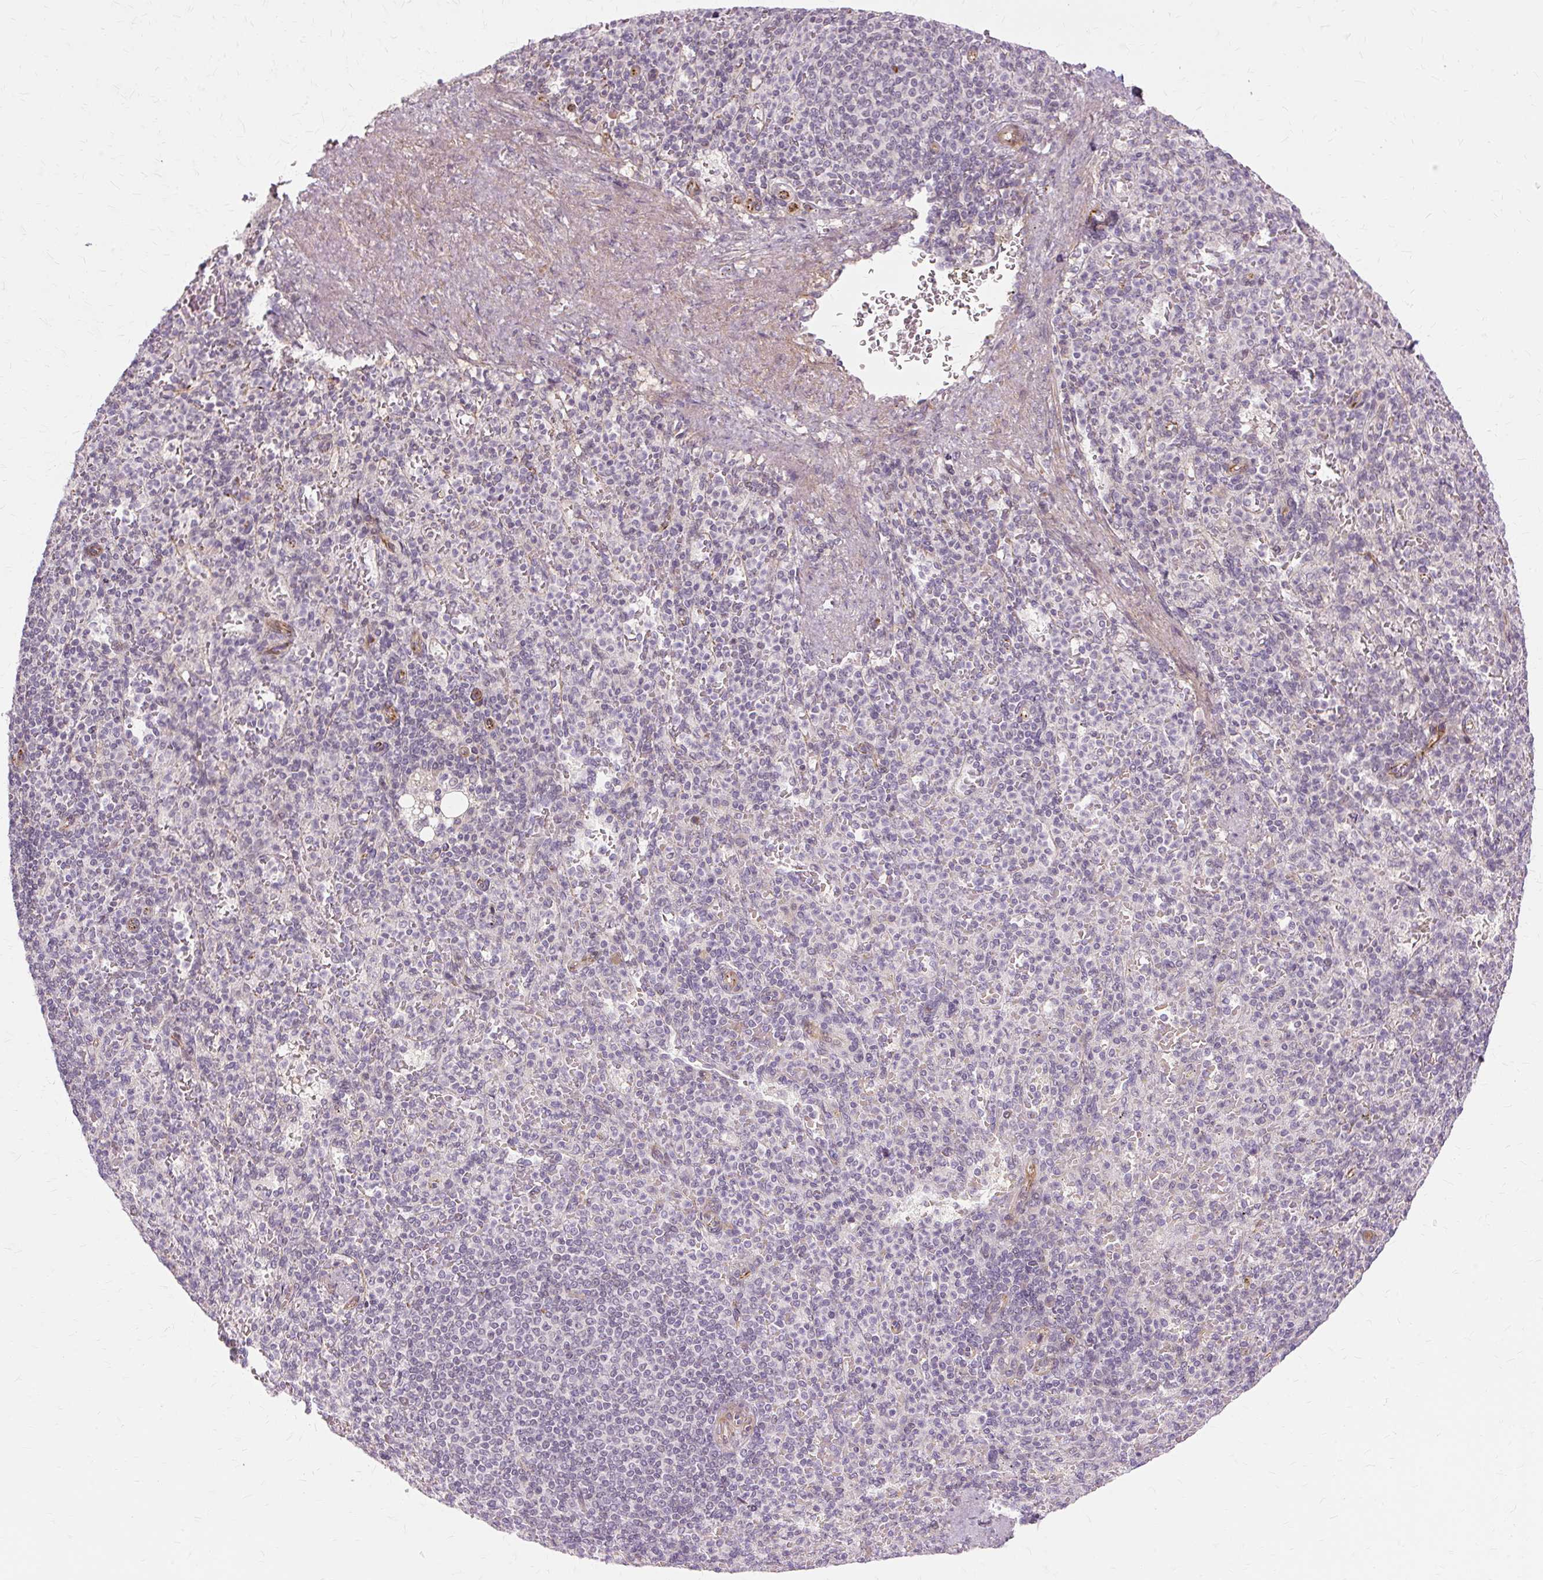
{"staining": {"intensity": "negative", "quantity": "none", "location": "none"}, "tissue": "spleen", "cell_type": "Cells in red pulp", "image_type": "normal", "snomed": [{"axis": "morphology", "description": "Normal tissue, NOS"}, {"axis": "topography", "description": "Spleen"}], "caption": "There is no significant expression in cells in red pulp of spleen. Brightfield microscopy of IHC stained with DAB (brown) and hematoxylin (blue), captured at high magnification.", "gene": "MMACHC", "patient": {"sex": "female", "age": 74}}